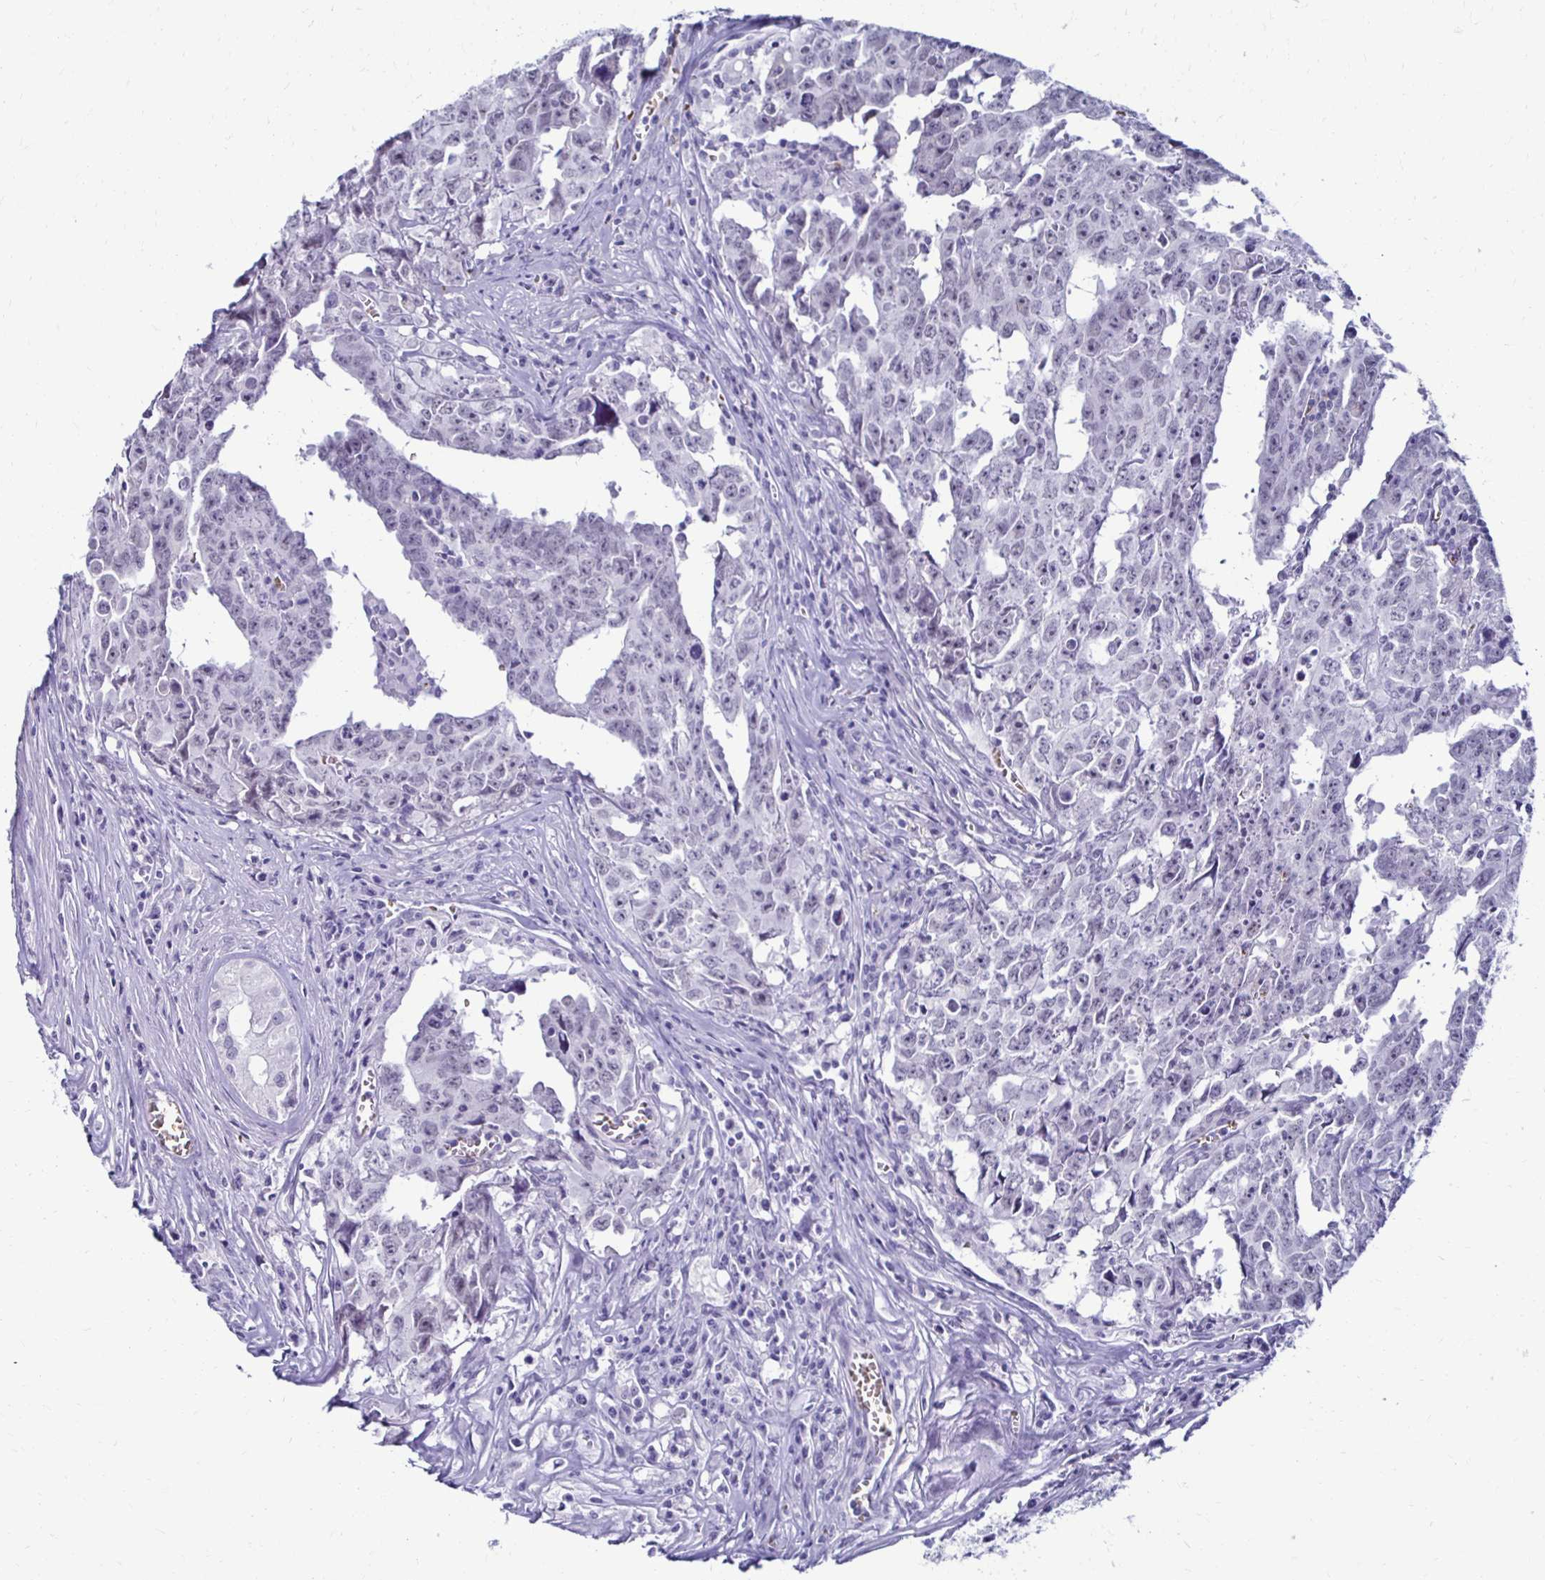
{"staining": {"intensity": "negative", "quantity": "none", "location": "none"}, "tissue": "testis cancer", "cell_type": "Tumor cells", "image_type": "cancer", "snomed": [{"axis": "morphology", "description": "Carcinoma, Embryonal, NOS"}, {"axis": "topography", "description": "Testis"}], "caption": "The photomicrograph reveals no staining of tumor cells in testis cancer (embryonal carcinoma).", "gene": "RHBDL3", "patient": {"sex": "male", "age": 22}}